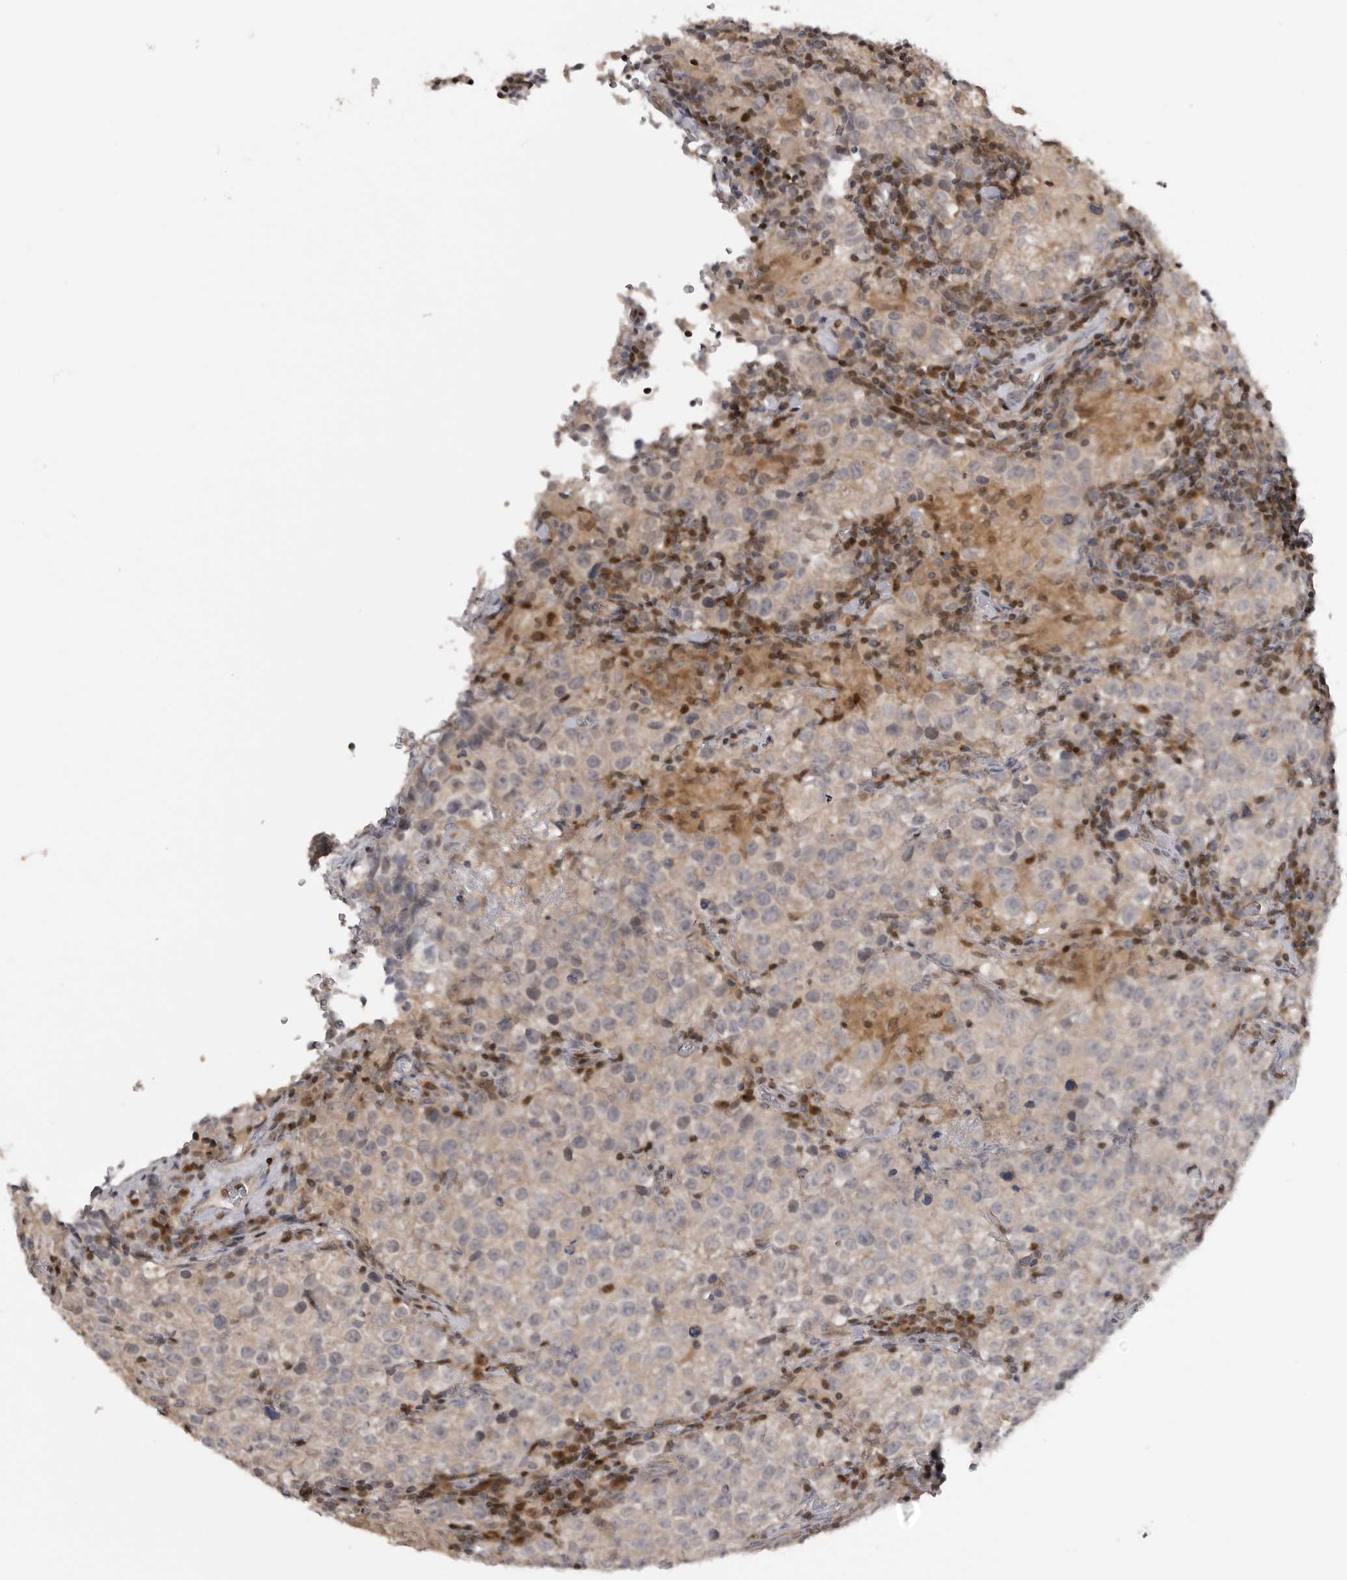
{"staining": {"intensity": "negative", "quantity": "none", "location": "none"}, "tissue": "testis cancer", "cell_type": "Tumor cells", "image_type": "cancer", "snomed": [{"axis": "morphology", "description": "Seminoma, NOS"}, {"axis": "morphology", "description": "Carcinoma, Embryonal, NOS"}, {"axis": "topography", "description": "Testis"}], "caption": "High power microscopy photomicrograph of an IHC histopathology image of testis cancer (seminoma), revealing no significant positivity in tumor cells.", "gene": "MAPK13", "patient": {"sex": "male", "age": 43}}